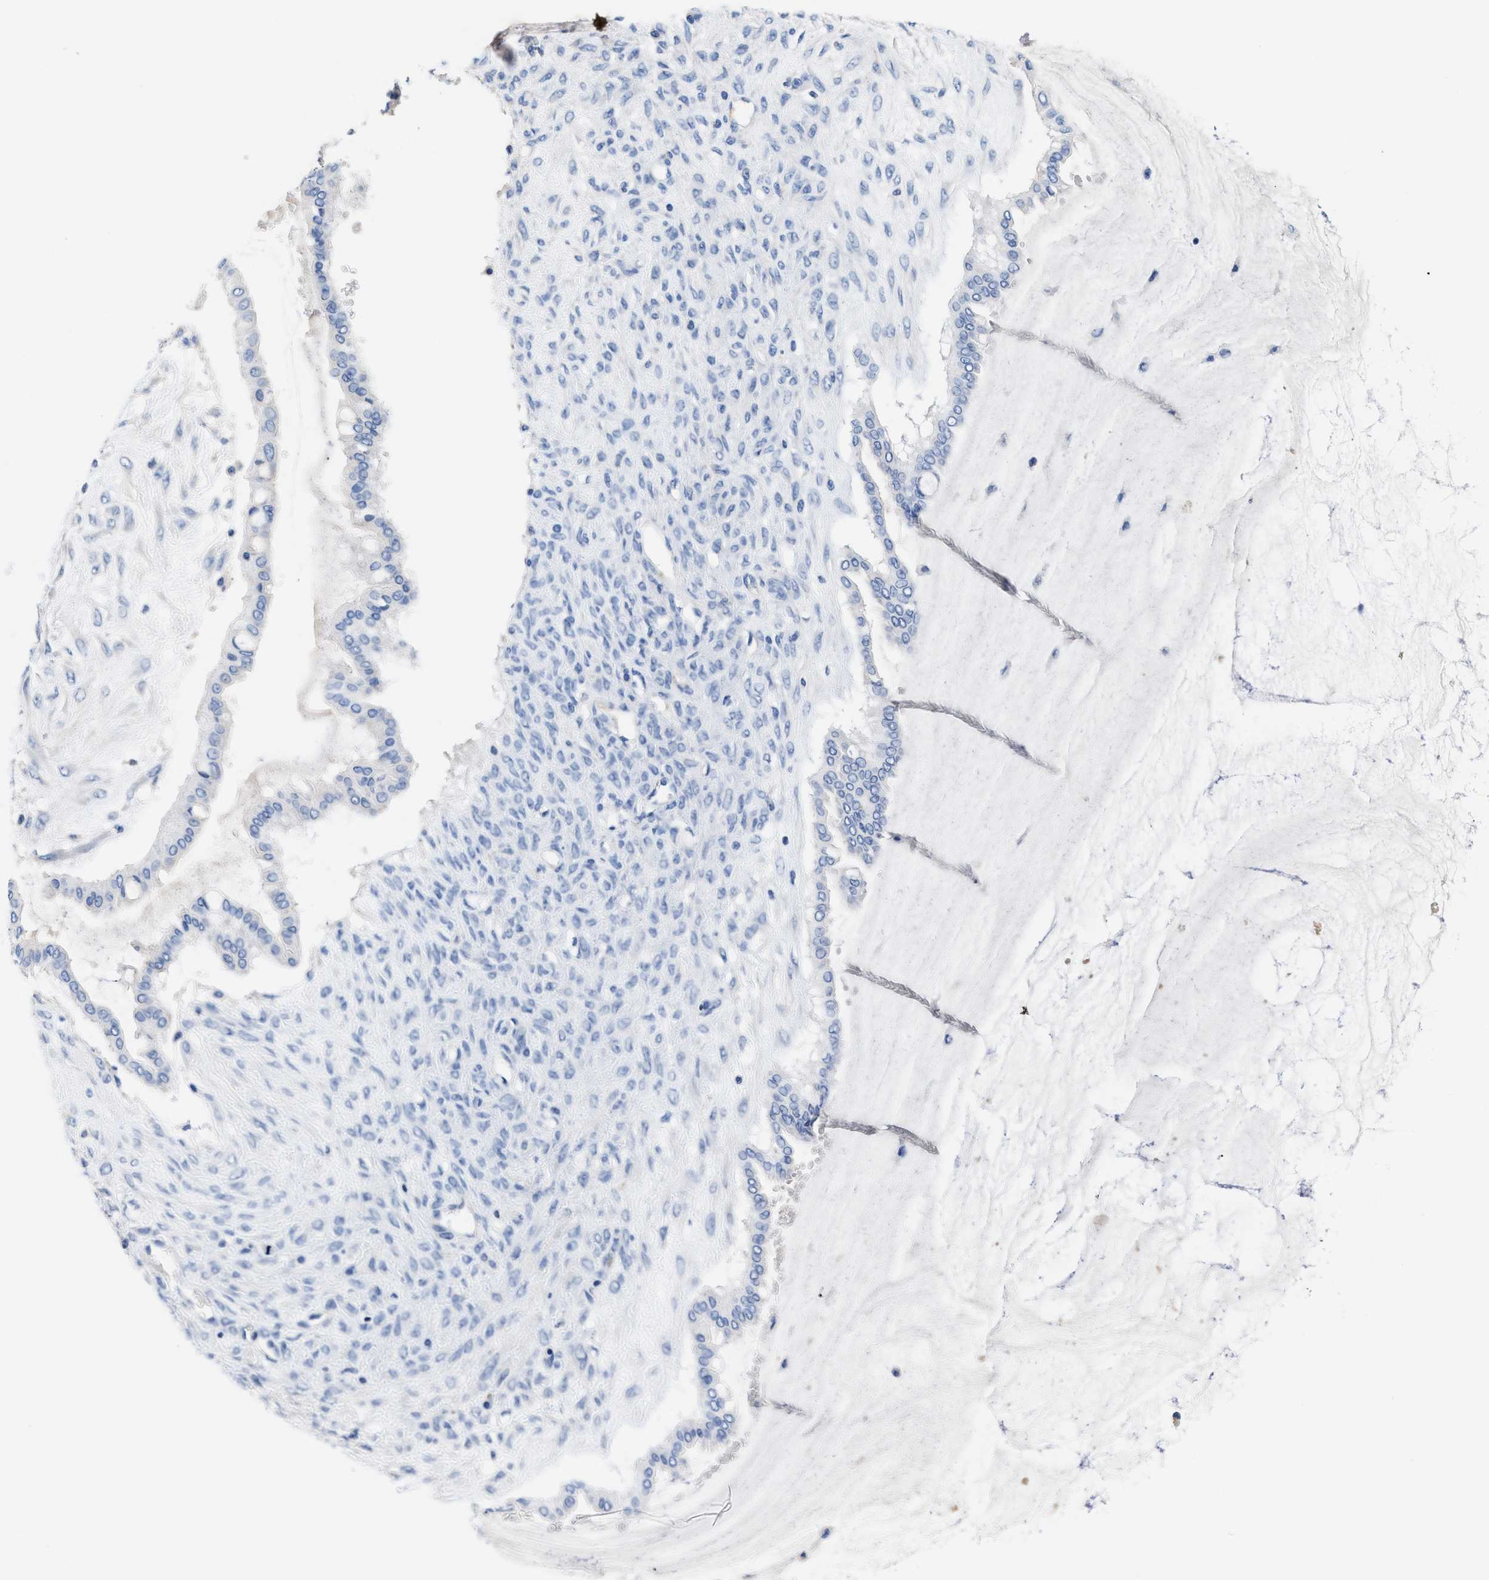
{"staining": {"intensity": "negative", "quantity": "none", "location": "none"}, "tissue": "ovarian cancer", "cell_type": "Tumor cells", "image_type": "cancer", "snomed": [{"axis": "morphology", "description": "Cystadenocarcinoma, mucinous, NOS"}, {"axis": "topography", "description": "Ovary"}], "caption": "Ovarian cancer (mucinous cystadenocarcinoma) was stained to show a protein in brown. There is no significant staining in tumor cells.", "gene": "SLFN13", "patient": {"sex": "female", "age": 73}}